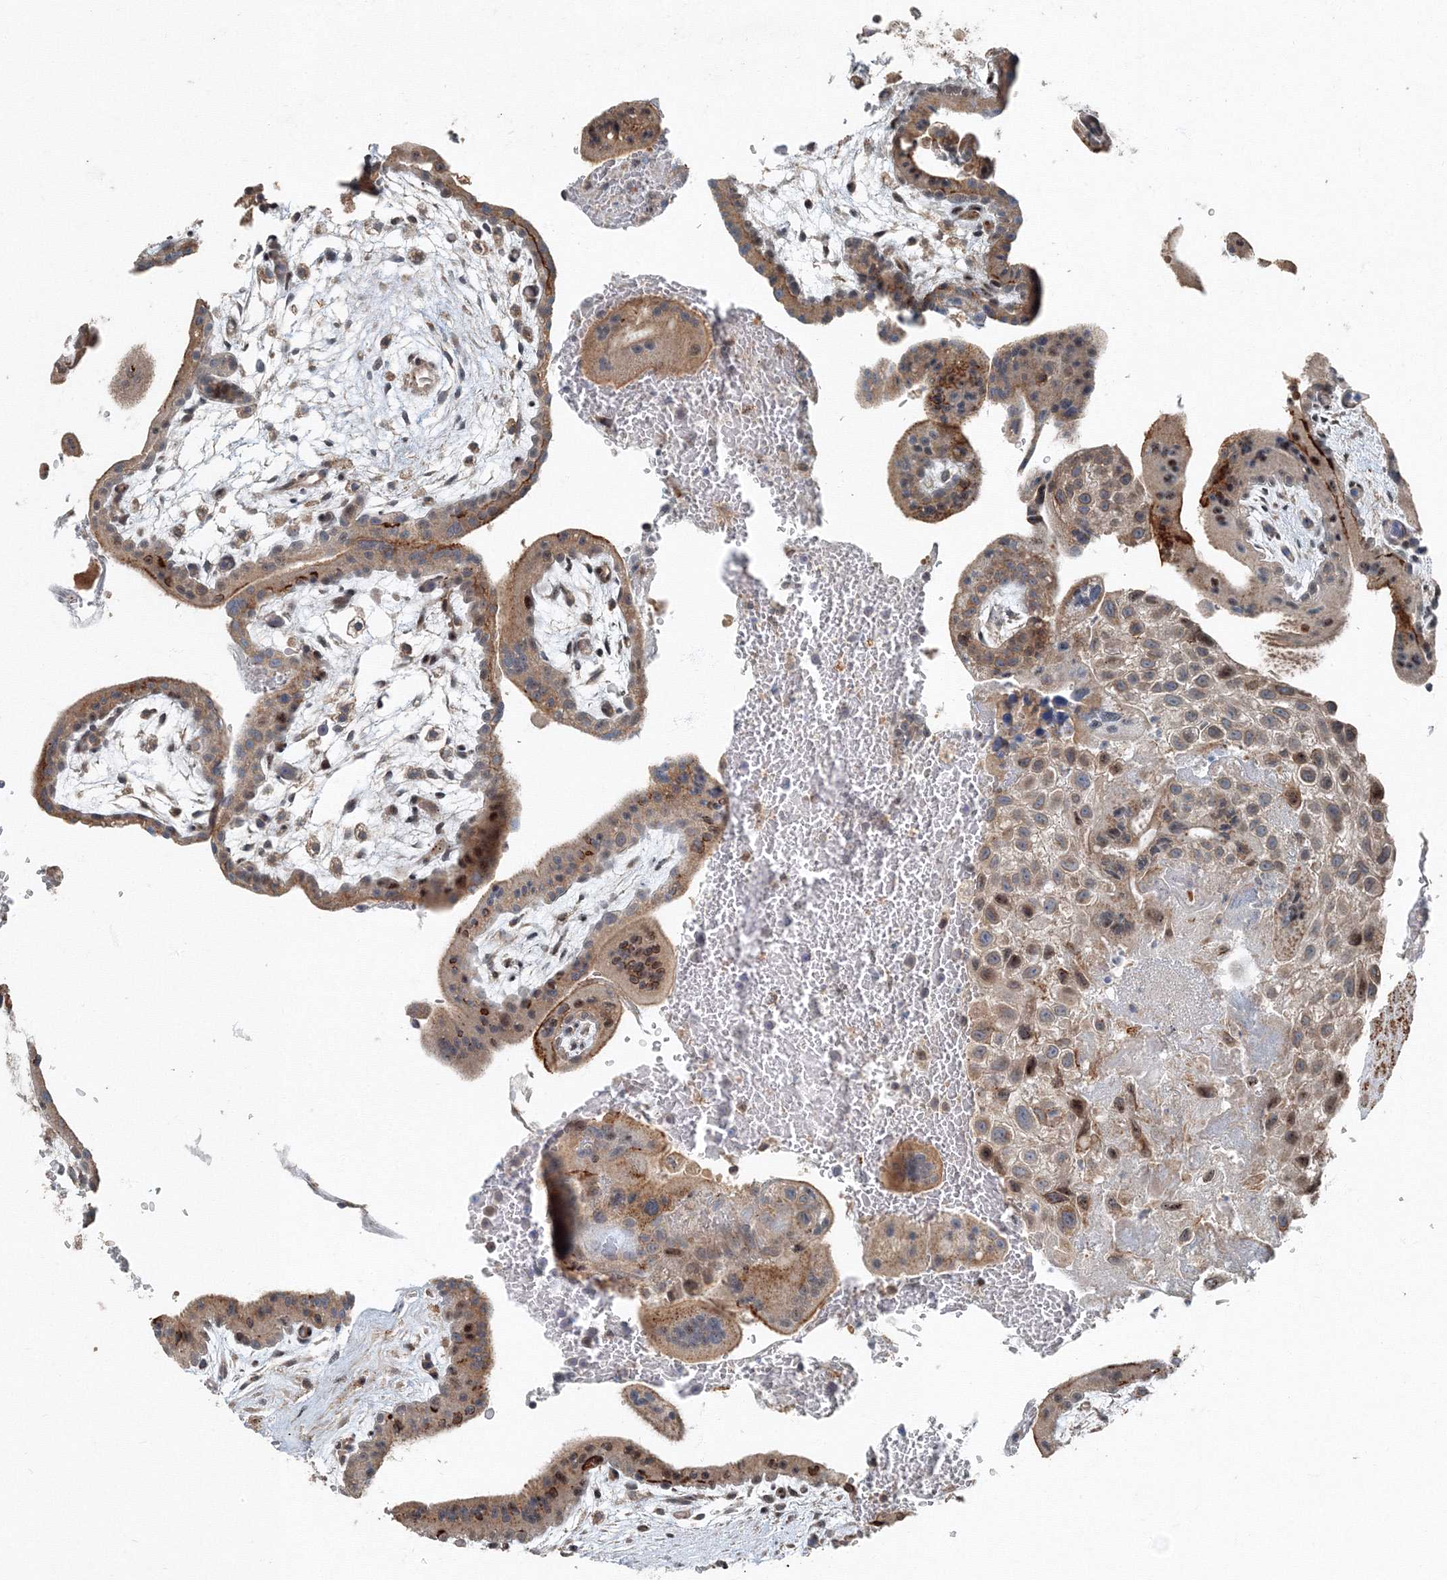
{"staining": {"intensity": "weak", "quantity": "25%-75%", "location": "cytoplasmic/membranous,nuclear"}, "tissue": "placenta", "cell_type": "Decidual cells", "image_type": "normal", "snomed": [{"axis": "morphology", "description": "Normal tissue, NOS"}, {"axis": "topography", "description": "Placenta"}], "caption": "Immunohistochemical staining of benign placenta demonstrates low levels of weak cytoplasmic/membranous,nuclear positivity in approximately 25%-75% of decidual cells.", "gene": "AASDH", "patient": {"sex": "female", "age": 35}}